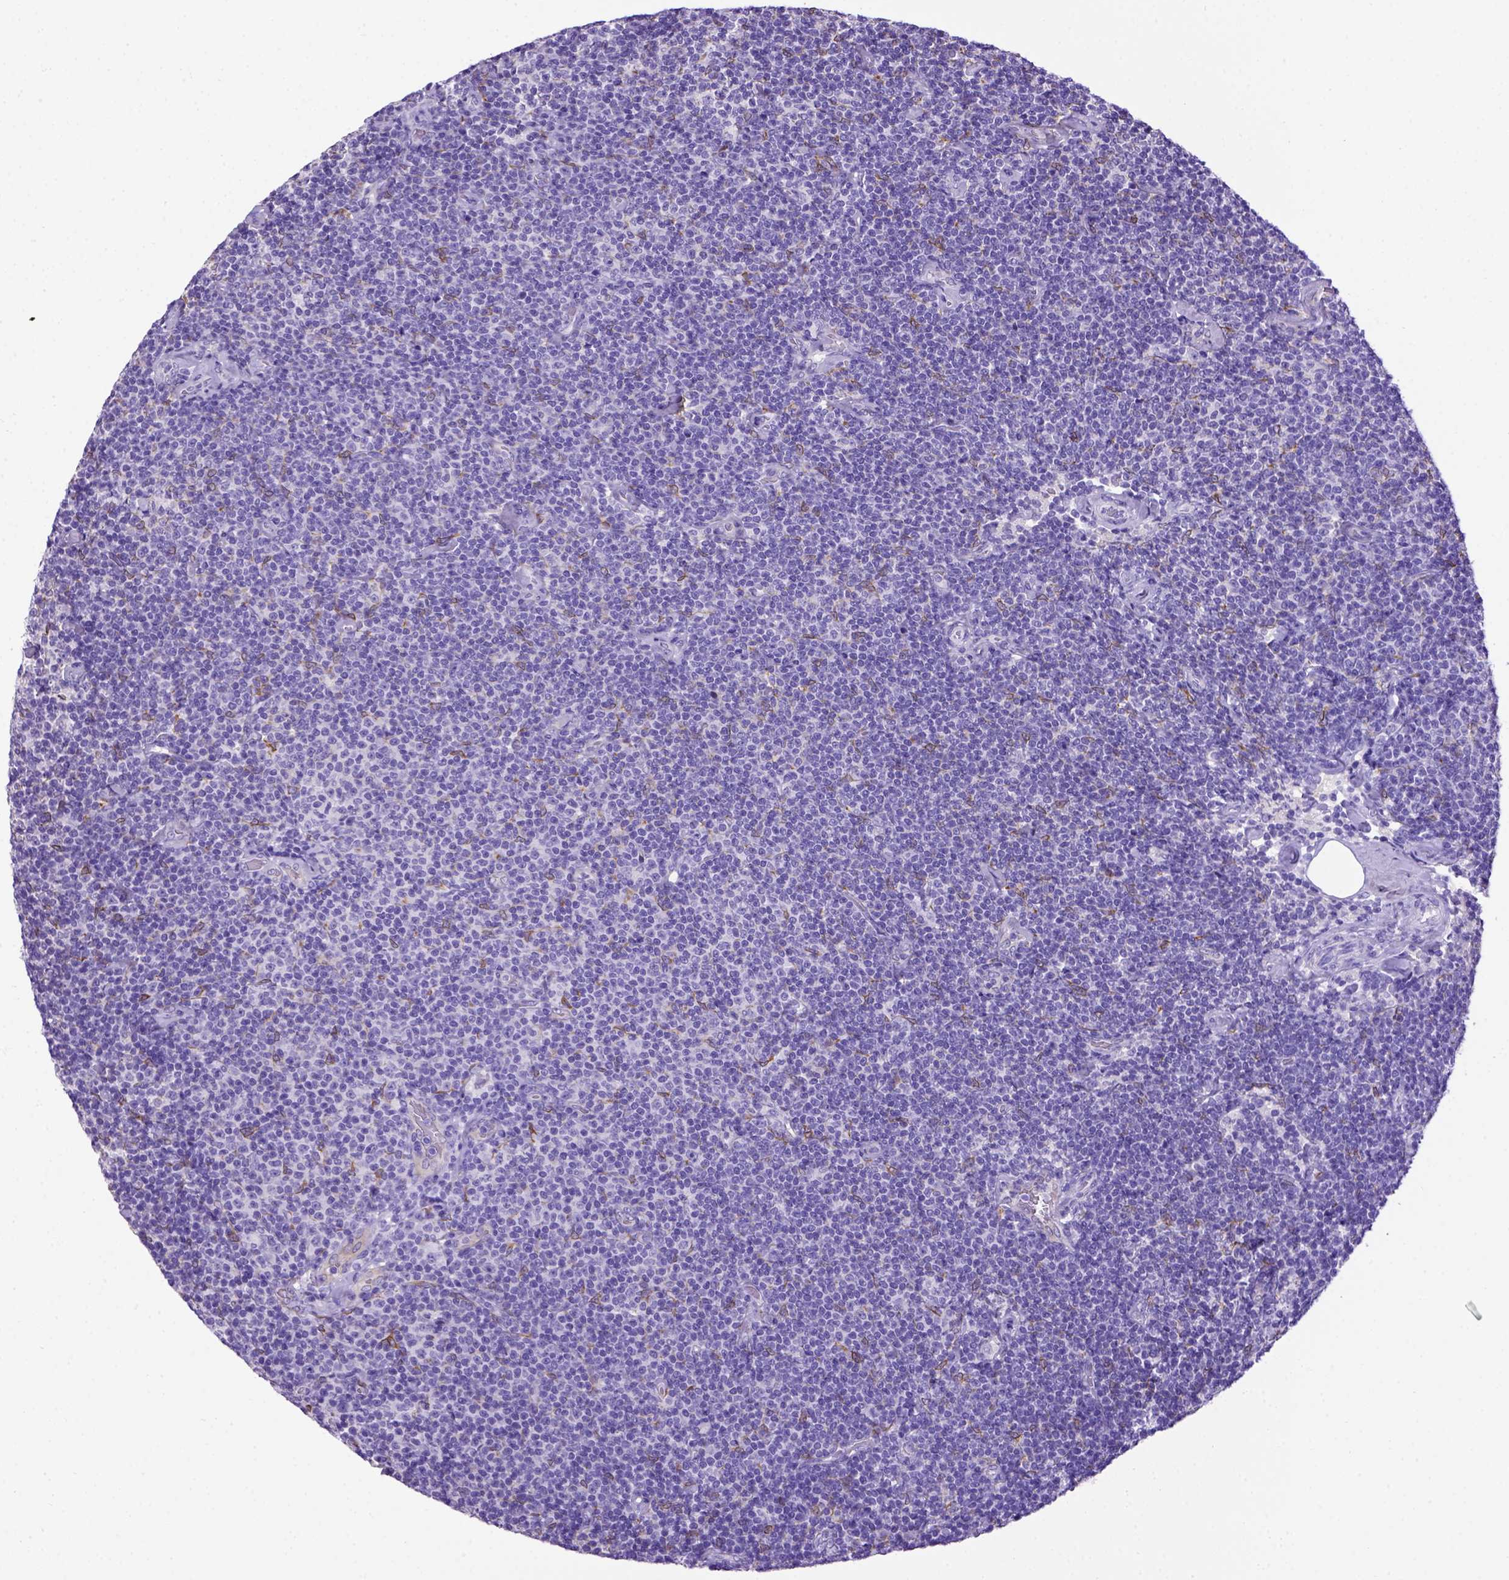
{"staining": {"intensity": "negative", "quantity": "none", "location": "none"}, "tissue": "lymphoma", "cell_type": "Tumor cells", "image_type": "cancer", "snomed": [{"axis": "morphology", "description": "Malignant lymphoma, non-Hodgkin's type, Low grade"}, {"axis": "topography", "description": "Lymph node"}], "caption": "This is a micrograph of immunohistochemistry (IHC) staining of lymphoma, which shows no expression in tumor cells.", "gene": "PTGES", "patient": {"sex": "male", "age": 81}}